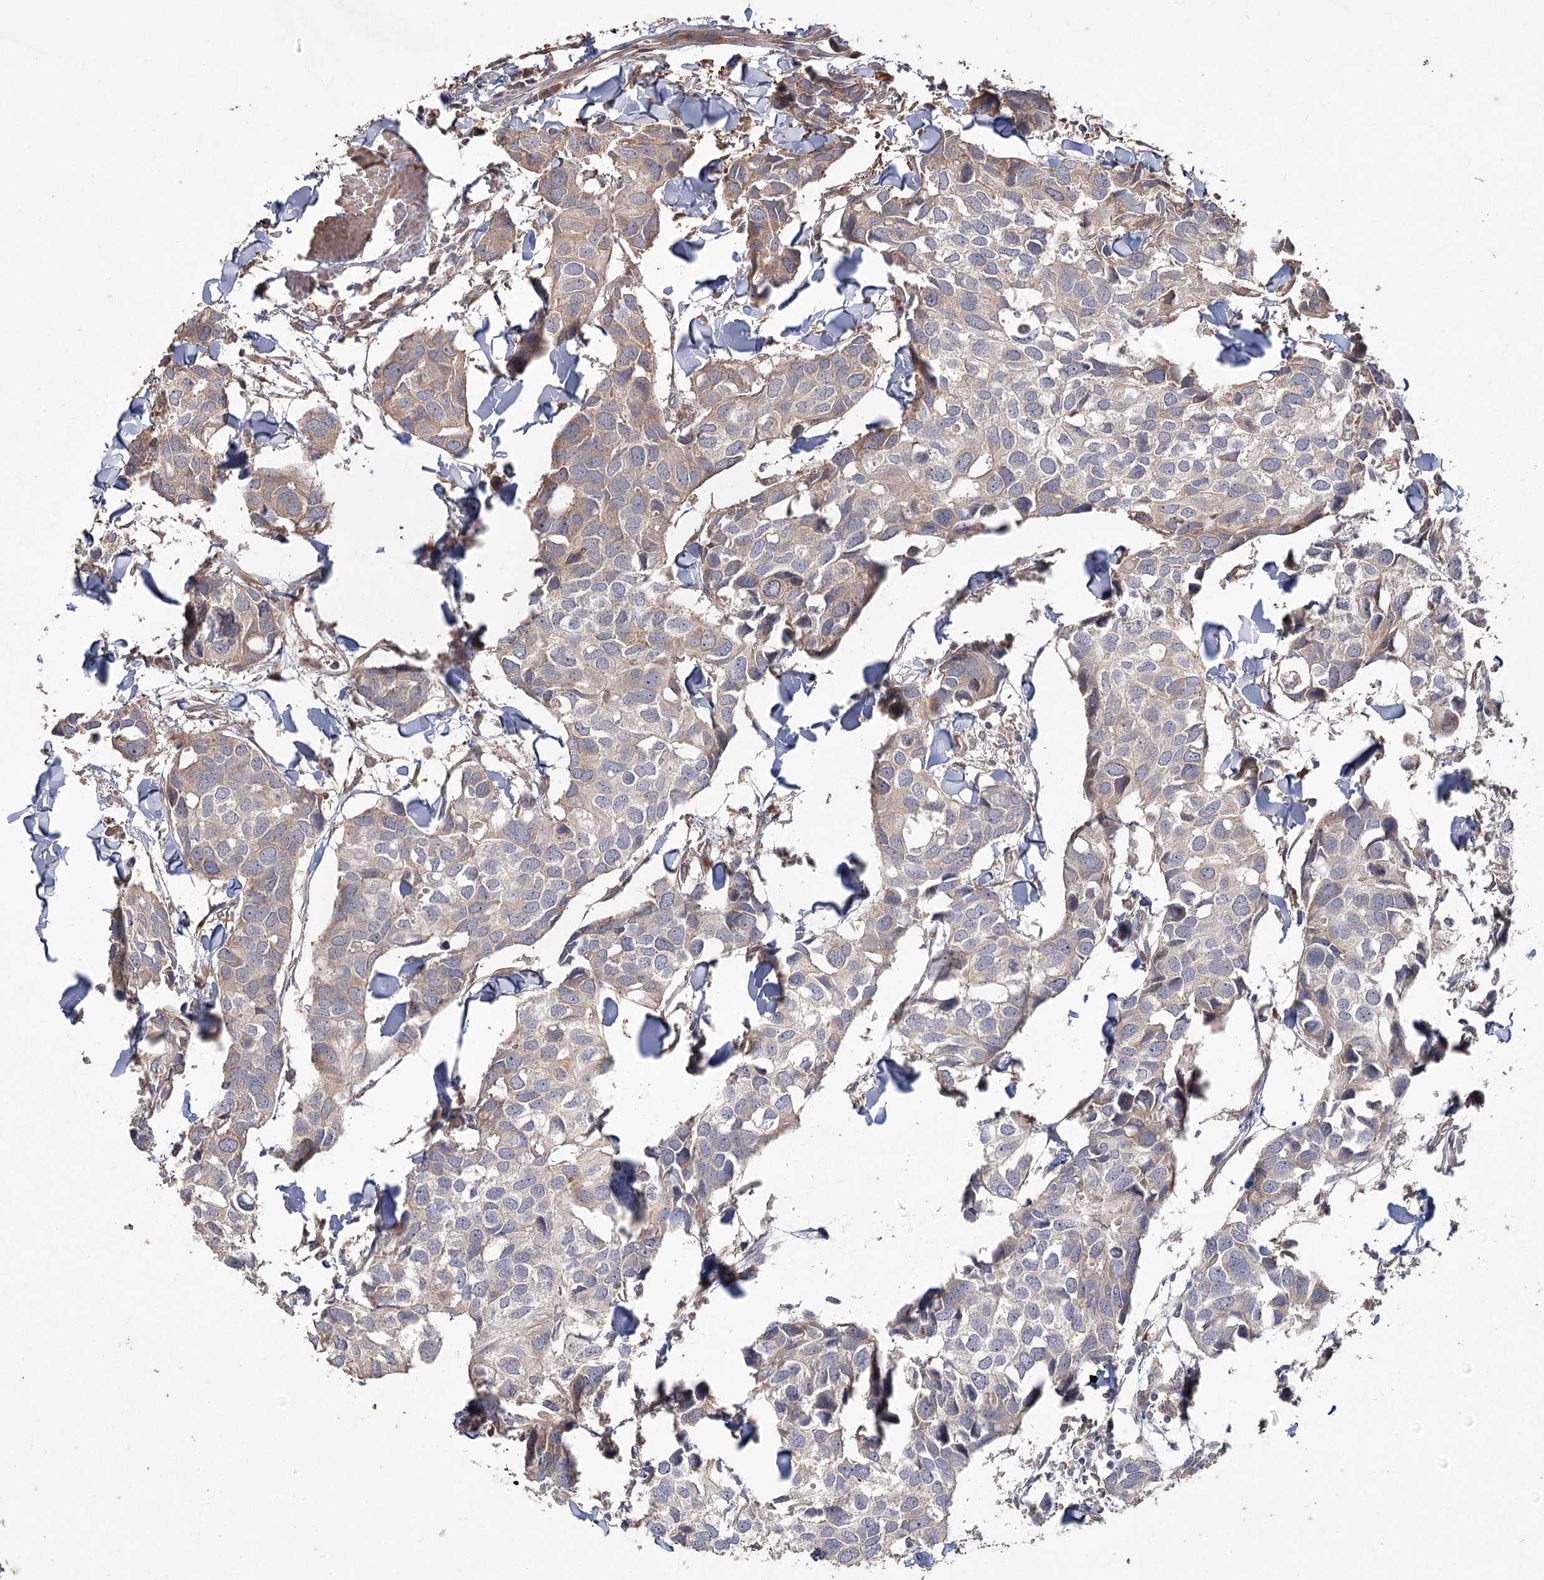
{"staining": {"intensity": "weak", "quantity": "<25%", "location": "cytoplasmic/membranous"}, "tissue": "breast cancer", "cell_type": "Tumor cells", "image_type": "cancer", "snomed": [{"axis": "morphology", "description": "Duct carcinoma"}, {"axis": "topography", "description": "Breast"}], "caption": "The histopathology image displays no staining of tumor cells in breast cancer (infiltrating ductal carcinoma).", "gene": "RIN2", "patient": {"sex": "female", "age": 83}}